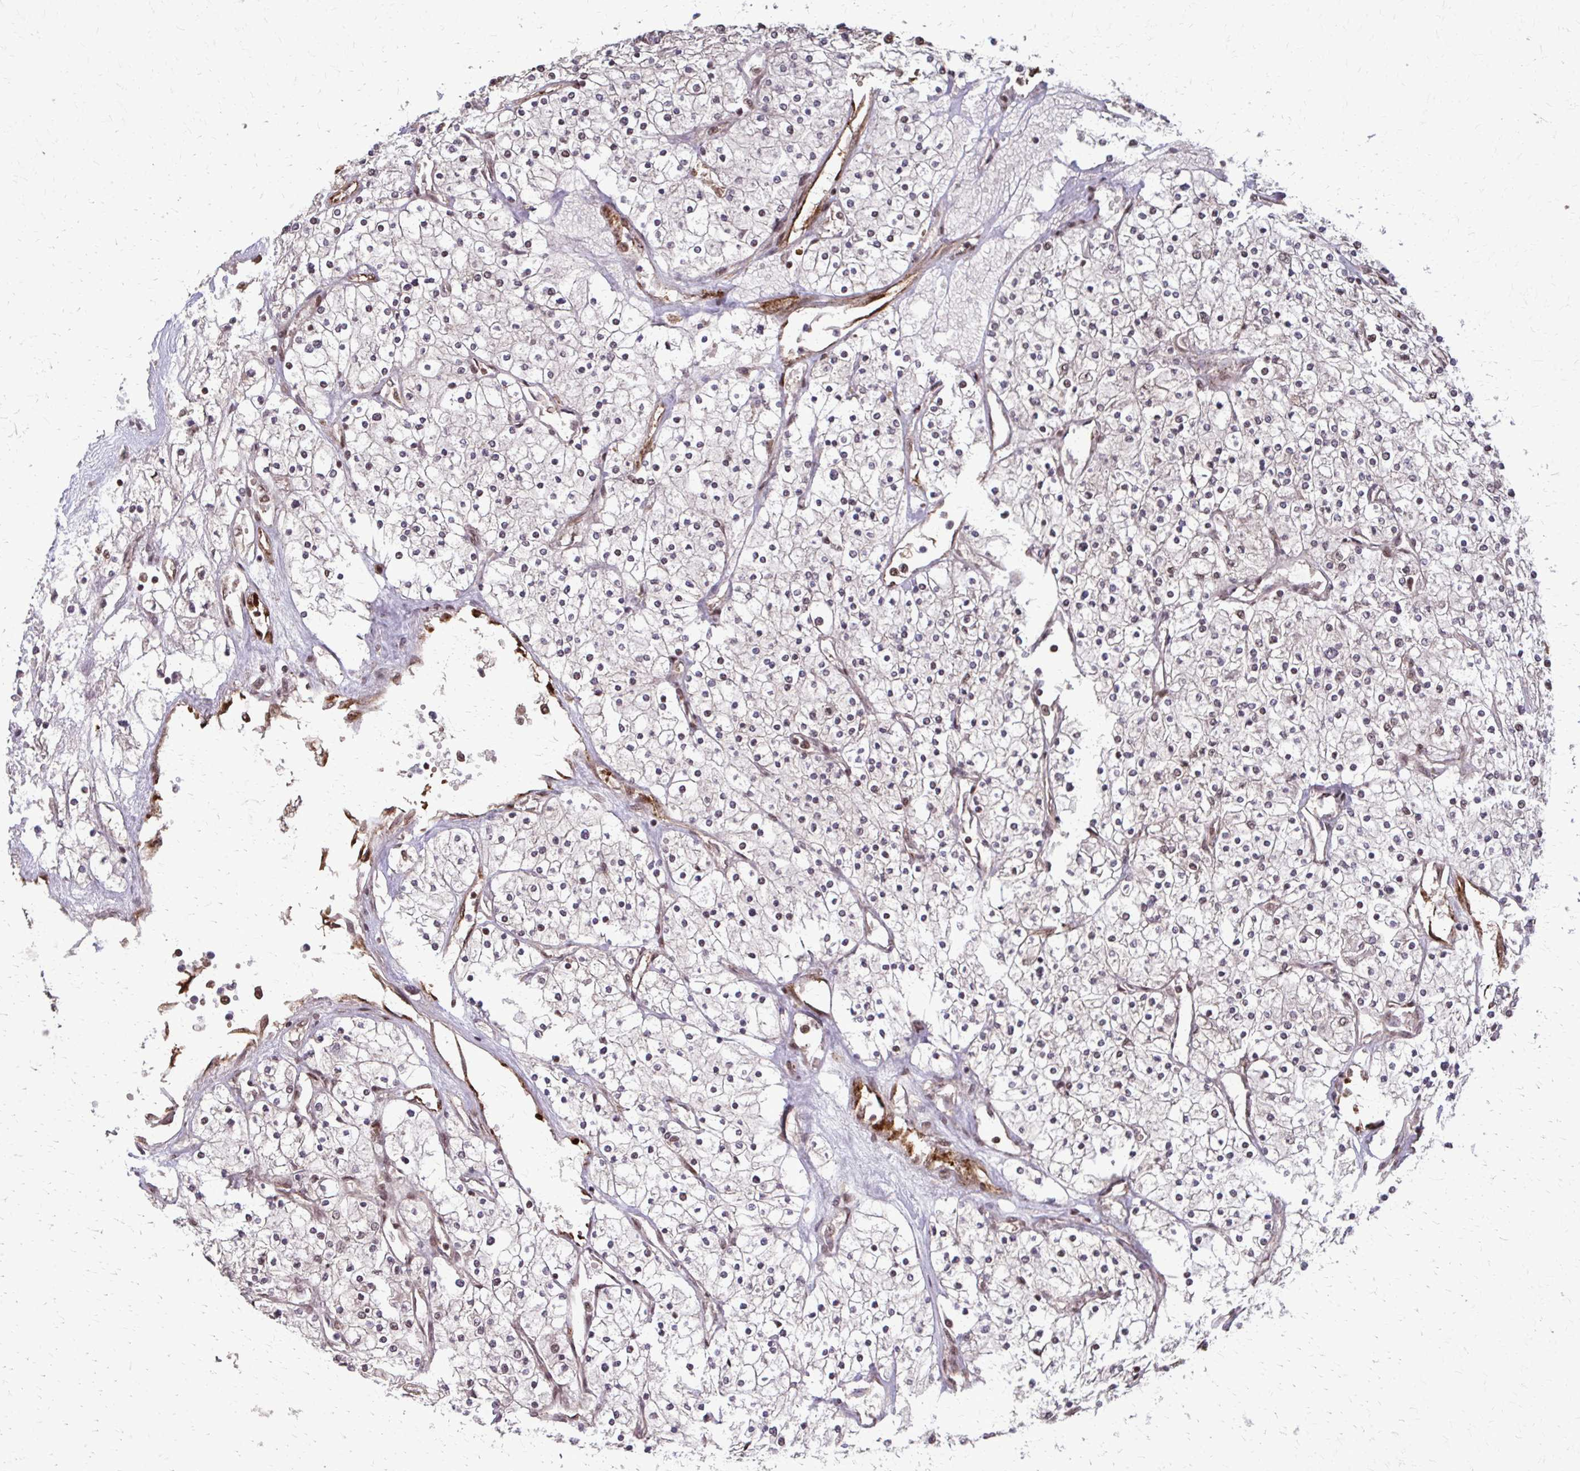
{"staining": {"intensity": "negative", "quantity": "none", "location": "none"}, "tissue": "renal cancer", "cell_type": "Tumor cells", "image_type": "cancer", "snomed": [{"axis": "morphology", "description": "Adenocarcinoma, NOS"}, {"axis": "topography", "description": "Kidney"}], "caption": "IHC image of human renal adenocarcinoma stained for a protein (brown), which demonstrates no staining in tumor cells.", "gene": "SS18", "patient": {"sex": "male", "age": 80}}